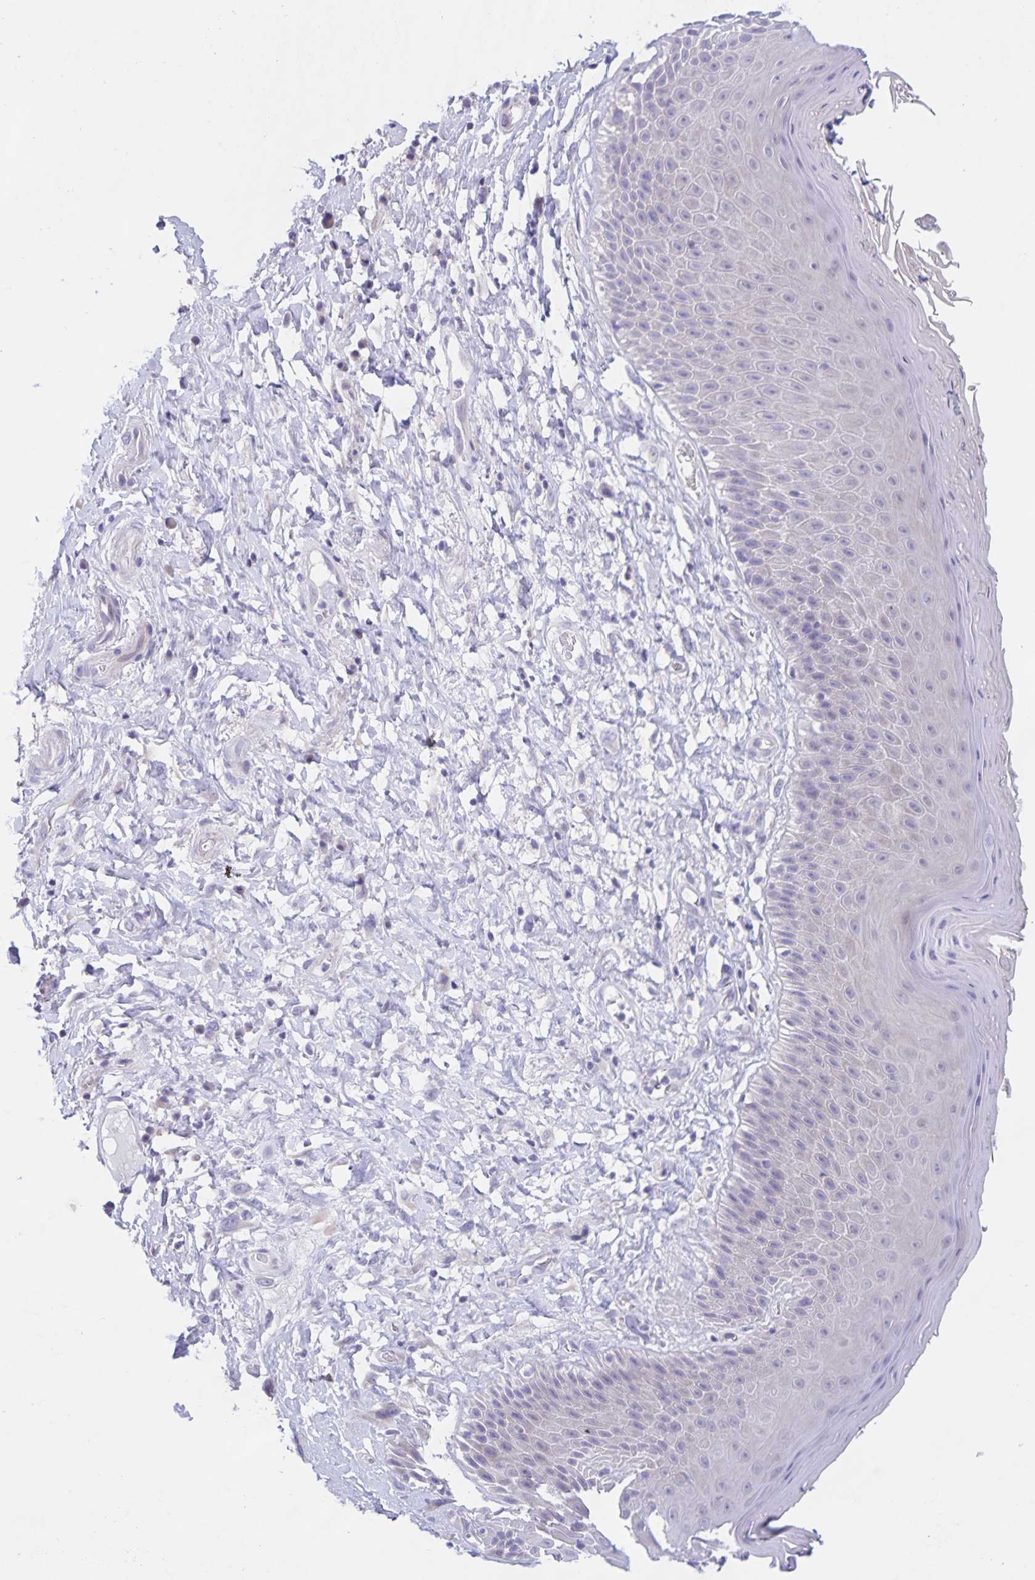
{"staining": {"intensity": "negative", "quantity": "none", "location": "none"}, "tissue": "skin", "cell_type": "Epidermal cells", "image_type": "normal", "snomed": [{"axis": "morphology", "description": "Normal tissue, NOS"}, {"axis": "topography", "description": "Anal"}], "caption": "This is an immunohistochemistry photomicrograph of normal skin. There is no expression in epidermal cells.", "gene": "DMGDH", "patient": {"sex": "male", "age": 78}}